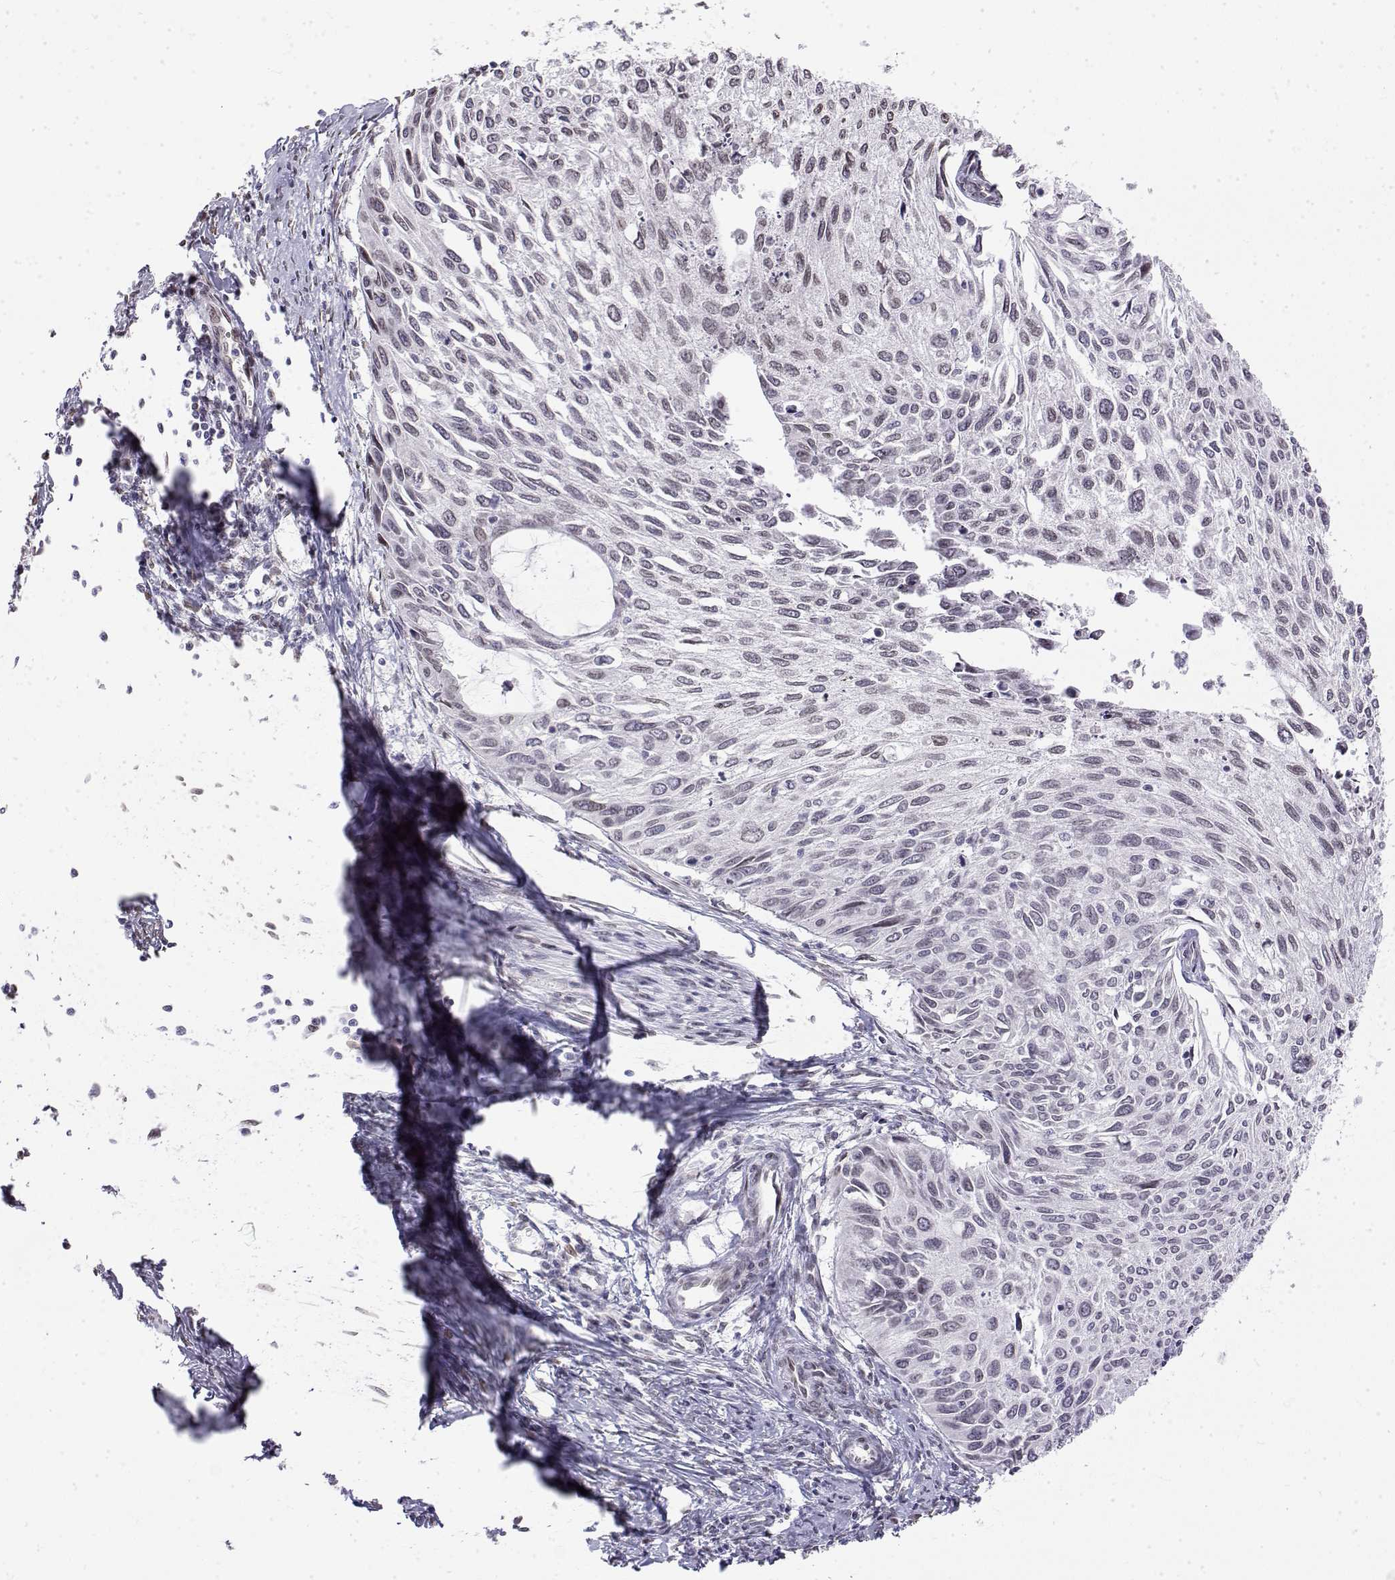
{"staining": {"intensity": "negative", "quantity": "none", "location": "none"}, "tissue": "cervical cancer", "cell_type": "Tumor cells", "image_type": "cancer", "snomed": [{"axis": "morphology", "description": "Squamous cell carcinoma, NOS"}, {"axis": "topography", "description": "Cervix"}], "caption": "Cervical cancer was stained to show a protein in brown. There is no significant staining in tumor cells.", "gene": "ZNF532", "patient": {"sex": "female", "age": 50}}